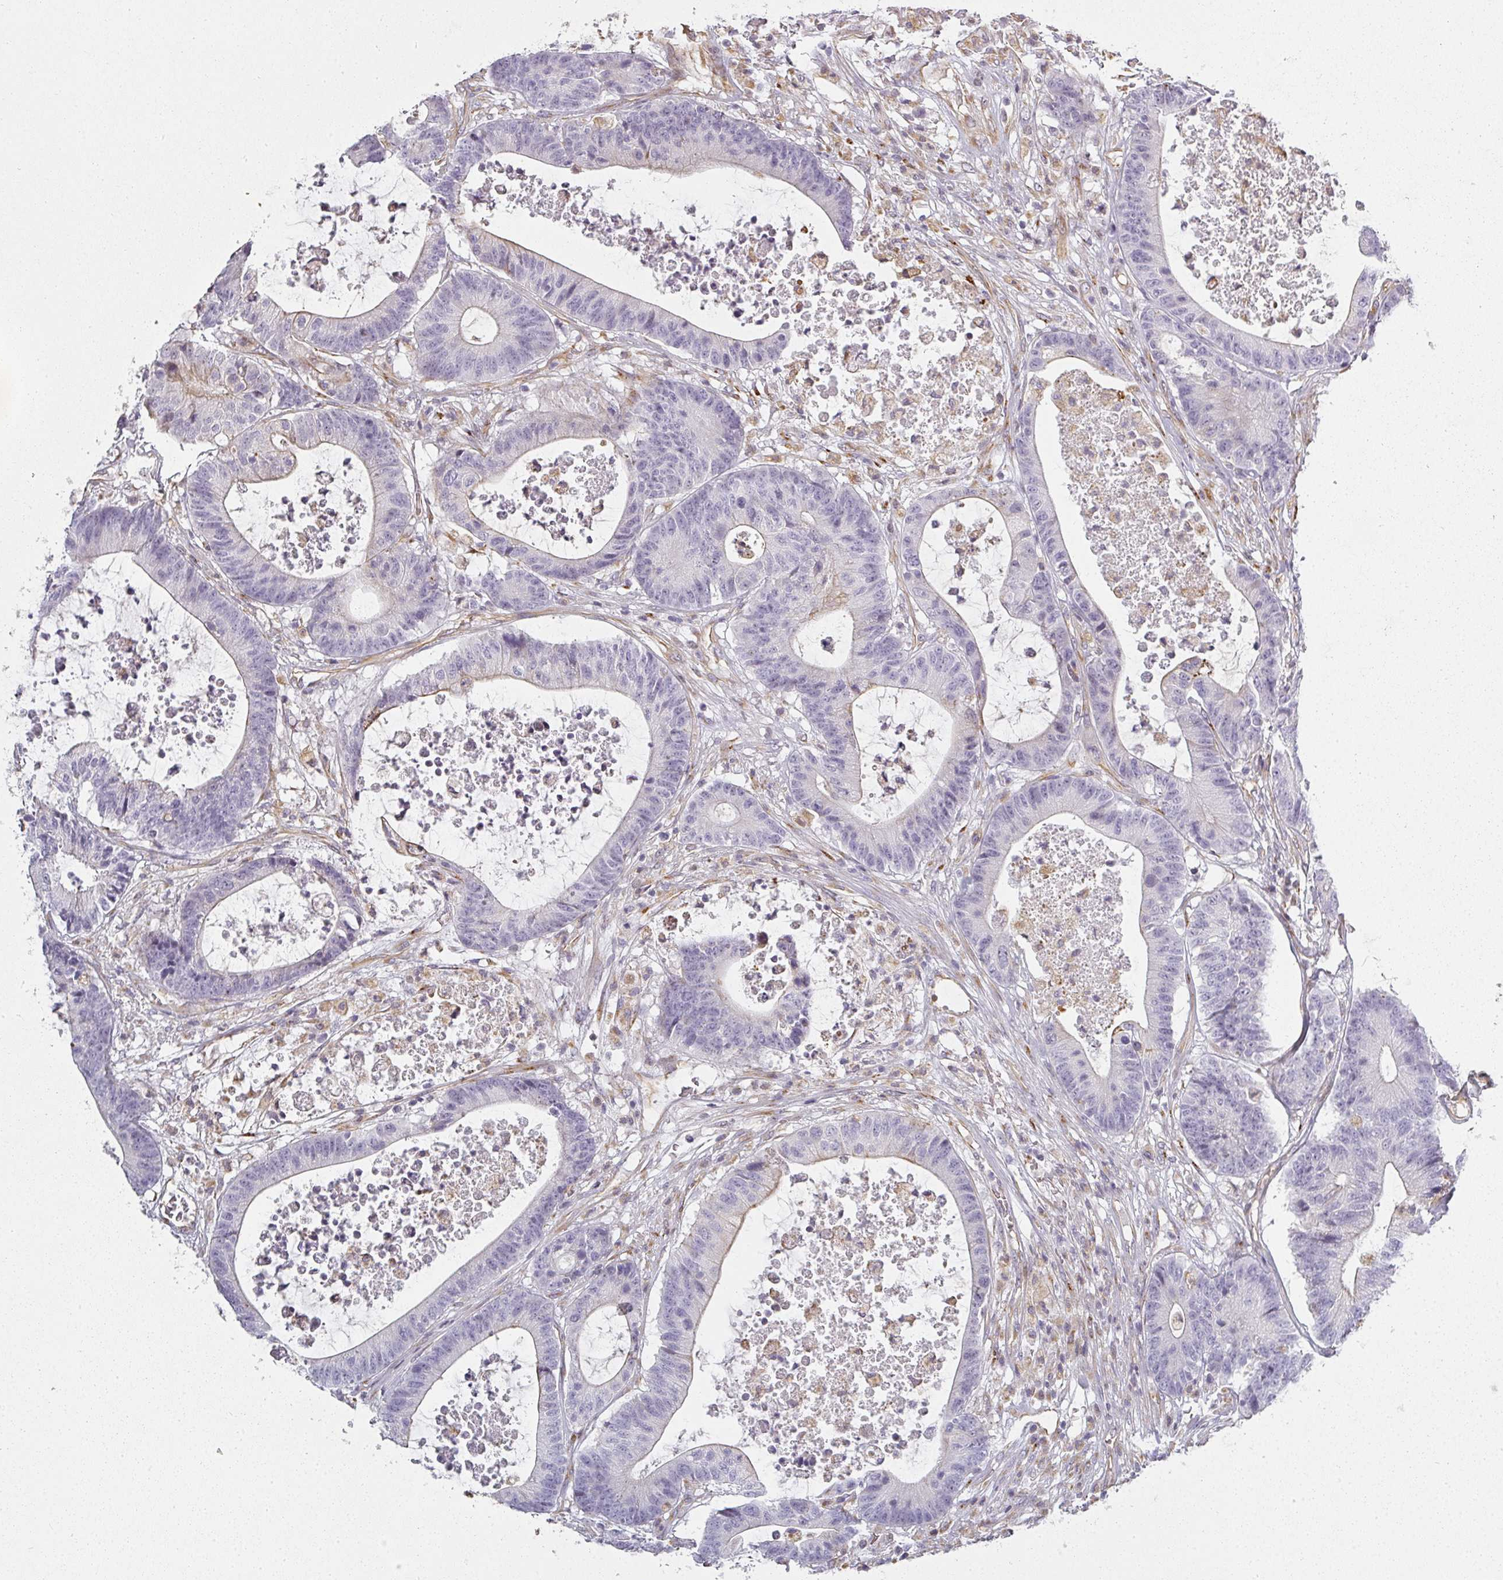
{"staining": {"intensity": "weak", "quantity": "<25%", "location": "cytoplasmic/membranous"}, "tissue": "colorectal cancer", "cell_type": "Tumor cells", "image_type": "cancer", "snomed": [{"axis": "morphology", "description": "Adenocarcinoma, NOS"}, {"axis": "topography", "description": "Colon"}], "caption": "Micrograph shows no protein expression in tumor cells of adenocarcinoma (colorectal) tissue. (DAB immunohistochemistry with hematoxylin counter stain).", "gene": "ATP8B2", "patient": {"sex": "female", "age": 84}}